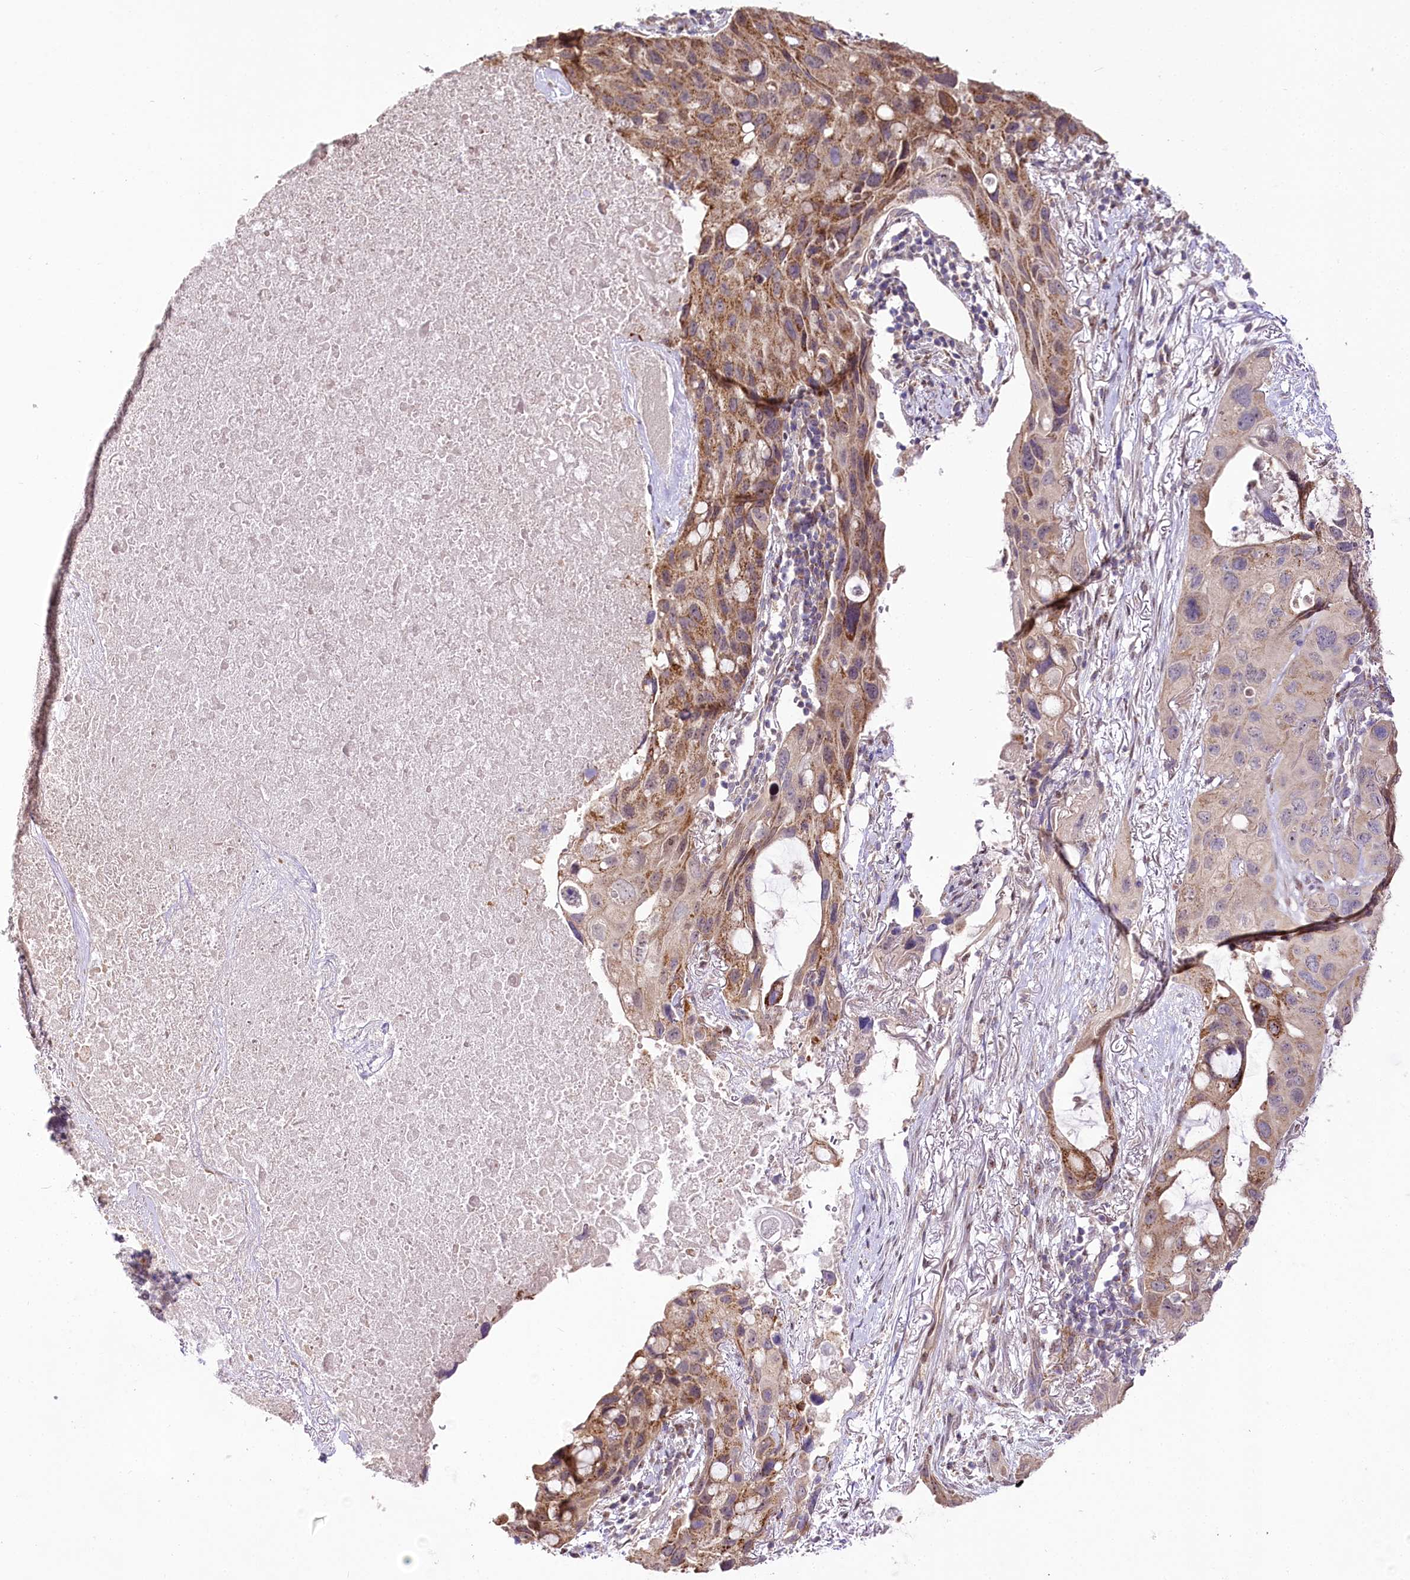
{"staining": {"intensity": "moderate", "quantity": ">75%", "location": "cytoplasmic/membranous"}, "tissue": "lung cancer", "cell_type": "Tumor cells", "image_type": "cancer", "snomed": [{"axis": "morphology", "description": "Squamous cell carcinoma, NOS"}, {"axis": "topography", "description": "Lung"}], "caption": "IHC histopathology image of neoplastic tissue: lung squamous cell carcinoma stained using immunohistochemistry exhibits medium levels of moderate protein expression localized specifically in the cytoplasmic/membranous of tumor cells, appearing as a cytoplasmic/membranous brown color.", "gene": "ZNF226", "patient": {"sex": "female", "age": 73}}